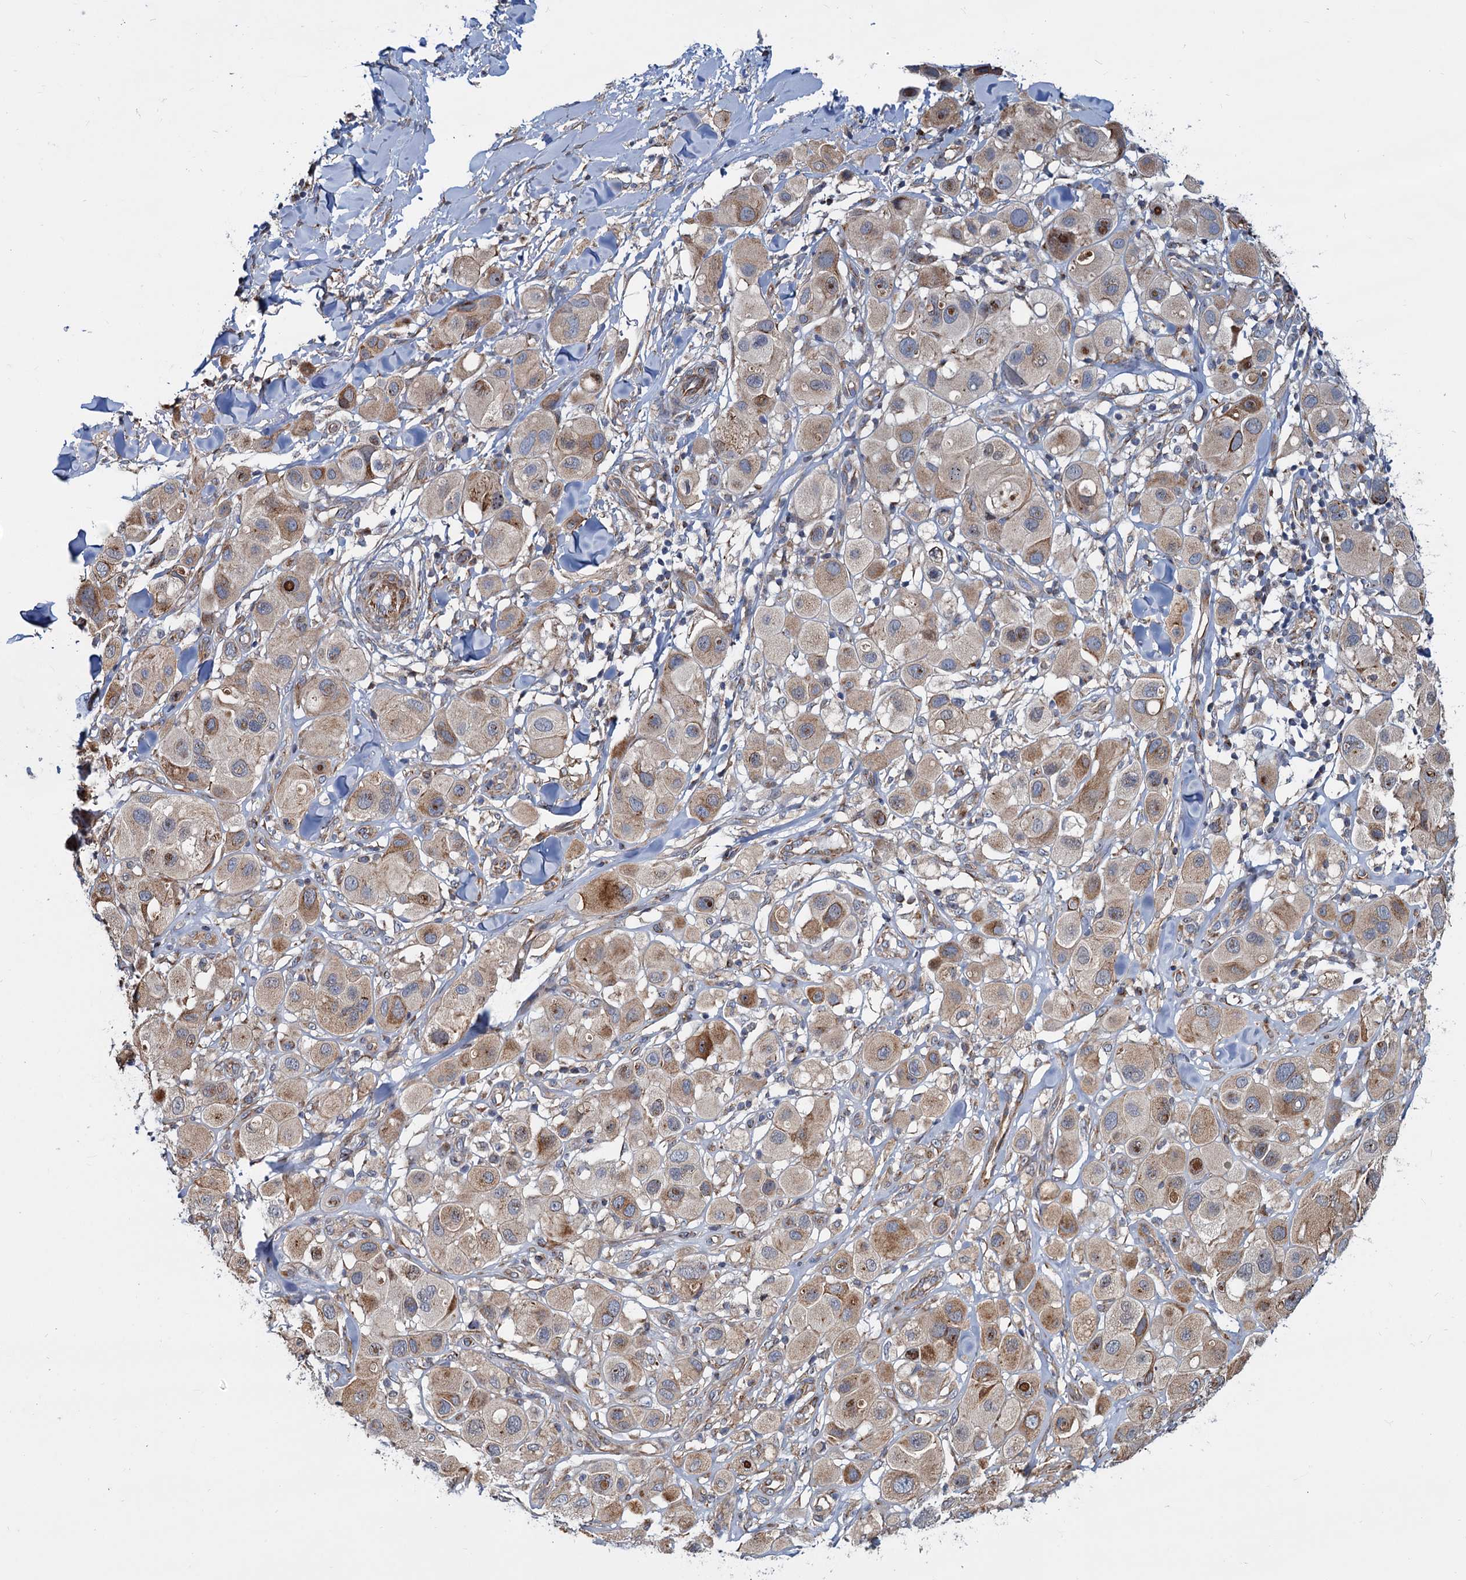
{"staining": {"intensity": "moderate", "quantity": "25%-75%", "location": "cytoplasmic/membranous"}, "tissue": "melanoma", "cell_type": "Tumor cells", "image_type": "cancer", "snomed": [{"axis": "morphology", "description": "Malignant melanoma, Metastatic site"}, {"axis": "topography", "description": "Skin"}], "caption": "Immunohistochemical staining of malignant melanoma (metastatic site) demonstrates moderate cytoplasmic/membranous protein expression in about 25%-75% of tumor cells. (Stains: DAB (3,3'-diaminobenzidine) in brown, nuclei in blue, Microscopy: brightfield microscopy at high magnification).", "gene": "PSEN1", "patient": {"sex": "male", "age": 41}}